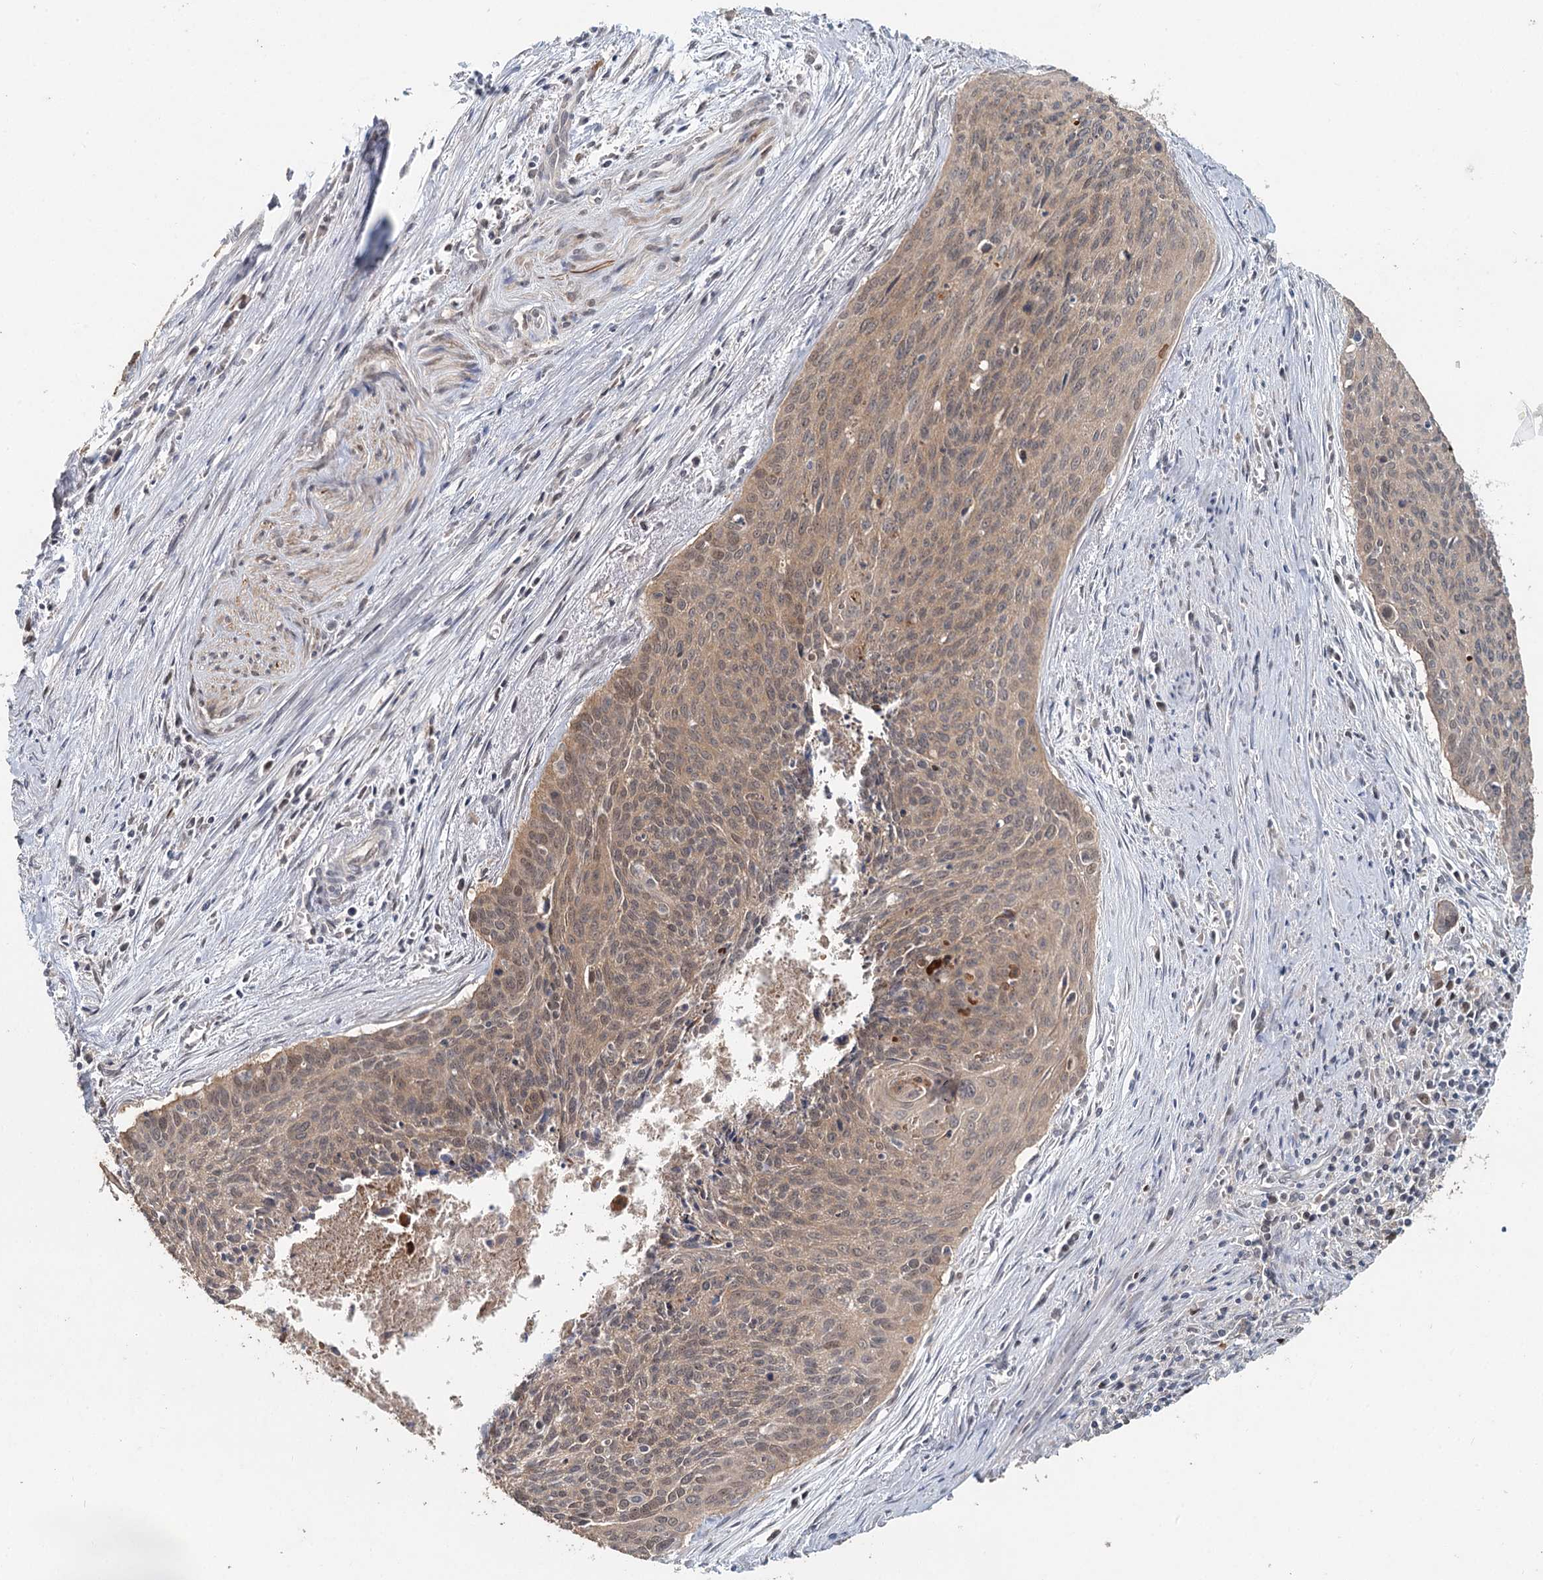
{"staining": {"intensity": "weak", "quantity": ">75%", "location": "cytoplasmic/membranous,nuclear"}, "tissue": "cervical cancer", "cell_type": "Tumor cells", "image_type": "cancer", "snomed": [{"axis": "morphology", "description": "Squamous cell carcinoma, NOS"}, {"axis": "topography", "description": "Cervix"}], "caption": "Weak cytoplasmic/membranous and nuclear protein positivity is appreciated in approximately >75% of tumor cells in squamous cell carcinoma (cervical).", "gene": "ADK", "patient": {"sex": "female", "age": 55}}